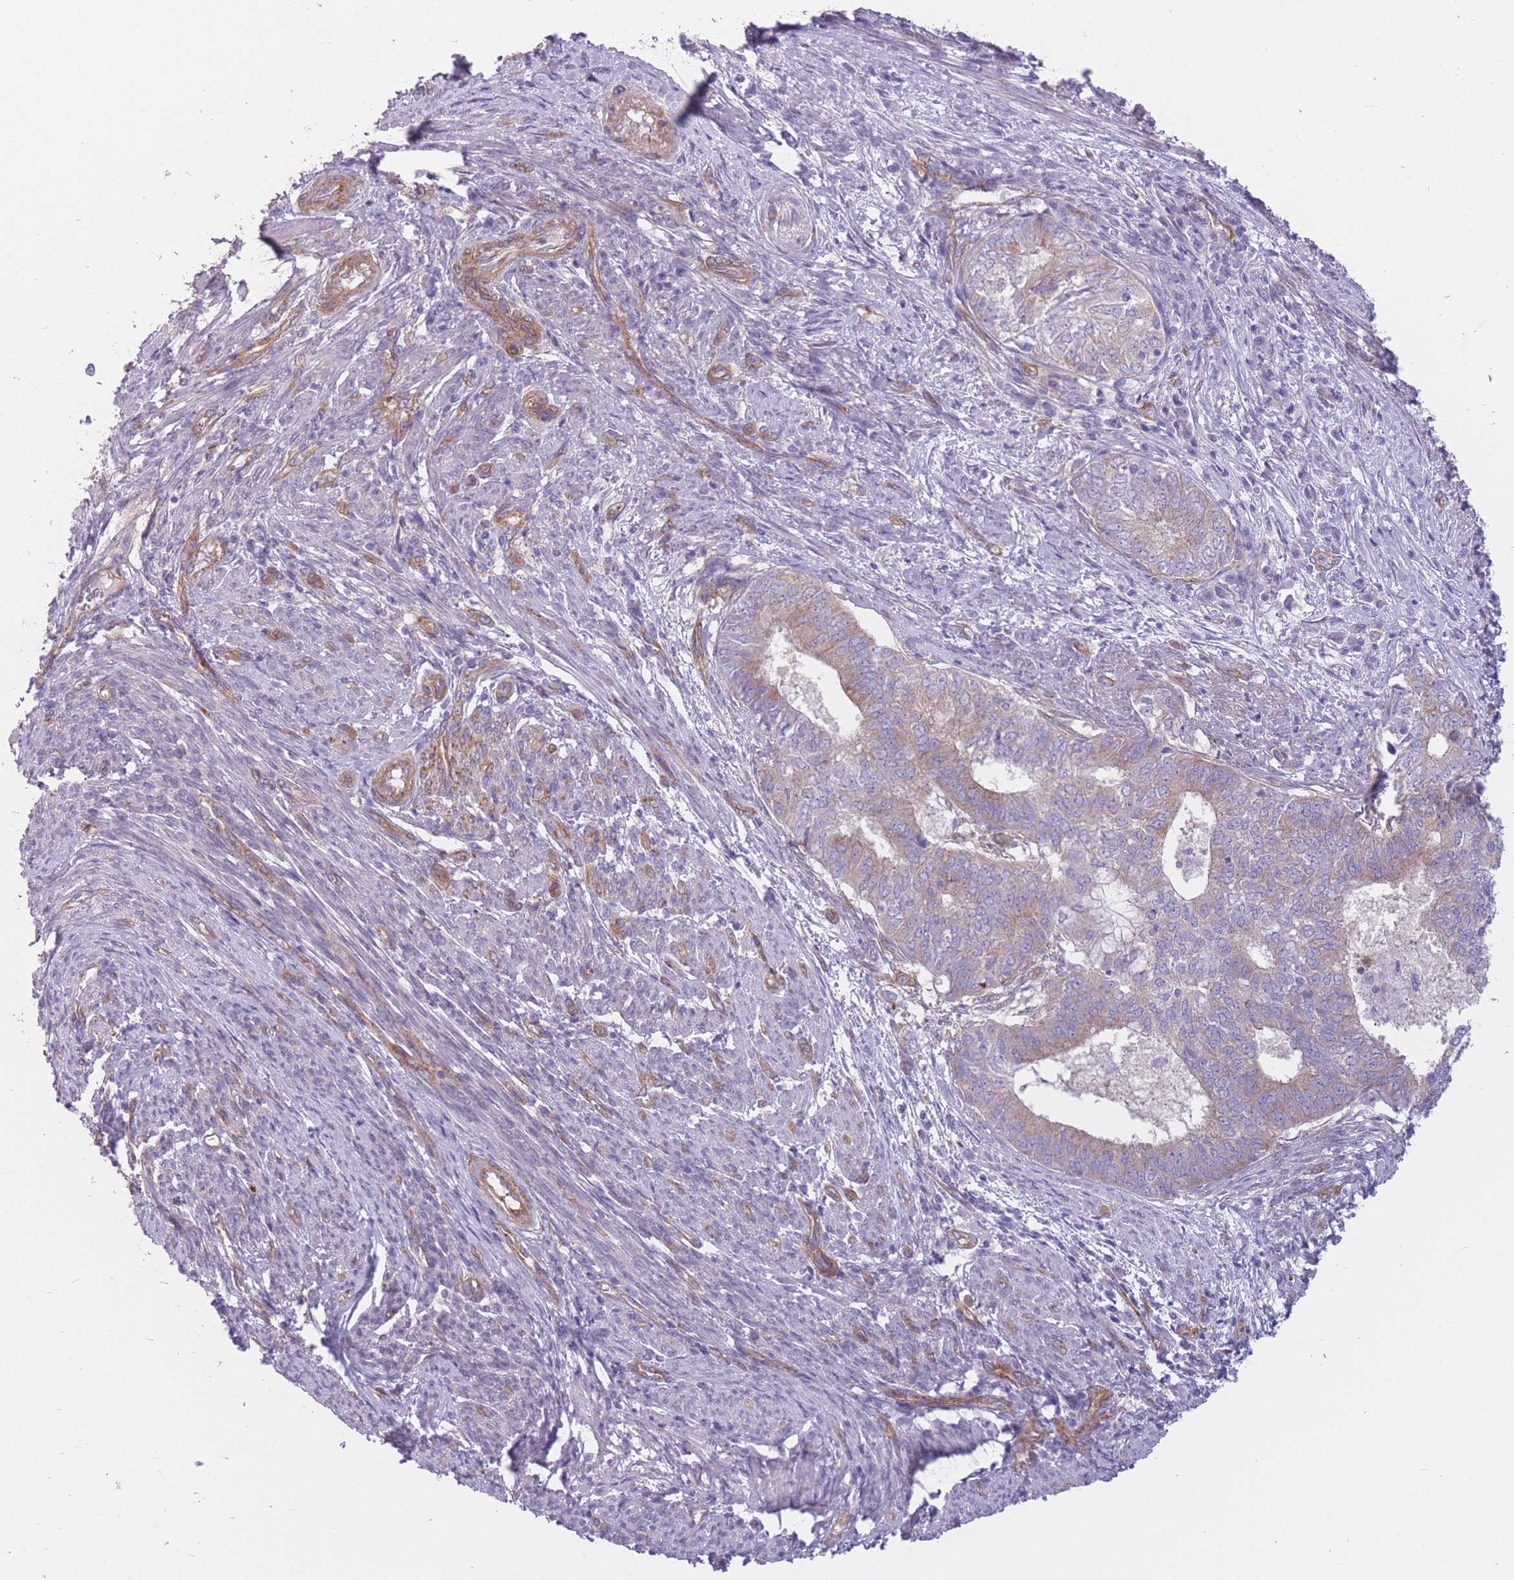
{"staining": {"intensity": "moderate", "quantity": "<25%", "location": "cytoplasmic/membranous"}, "tissue": "endometrial cancer", "cell_type": "Tumor cells", "image_type": "cancer", "snomed": [{"axis": "morphology", "description": "Adenocarcinoma, NOS"}, {"axis": "topography", "description": "Endometrium"}], "caption": "A low amount of moderate cytoplasmic/membranous expression is seen in about <25% of tumor cells in endometrial cancer tissue.", "gene": "SERPINB3", "patient": {"sex": "female", "age": 62}}